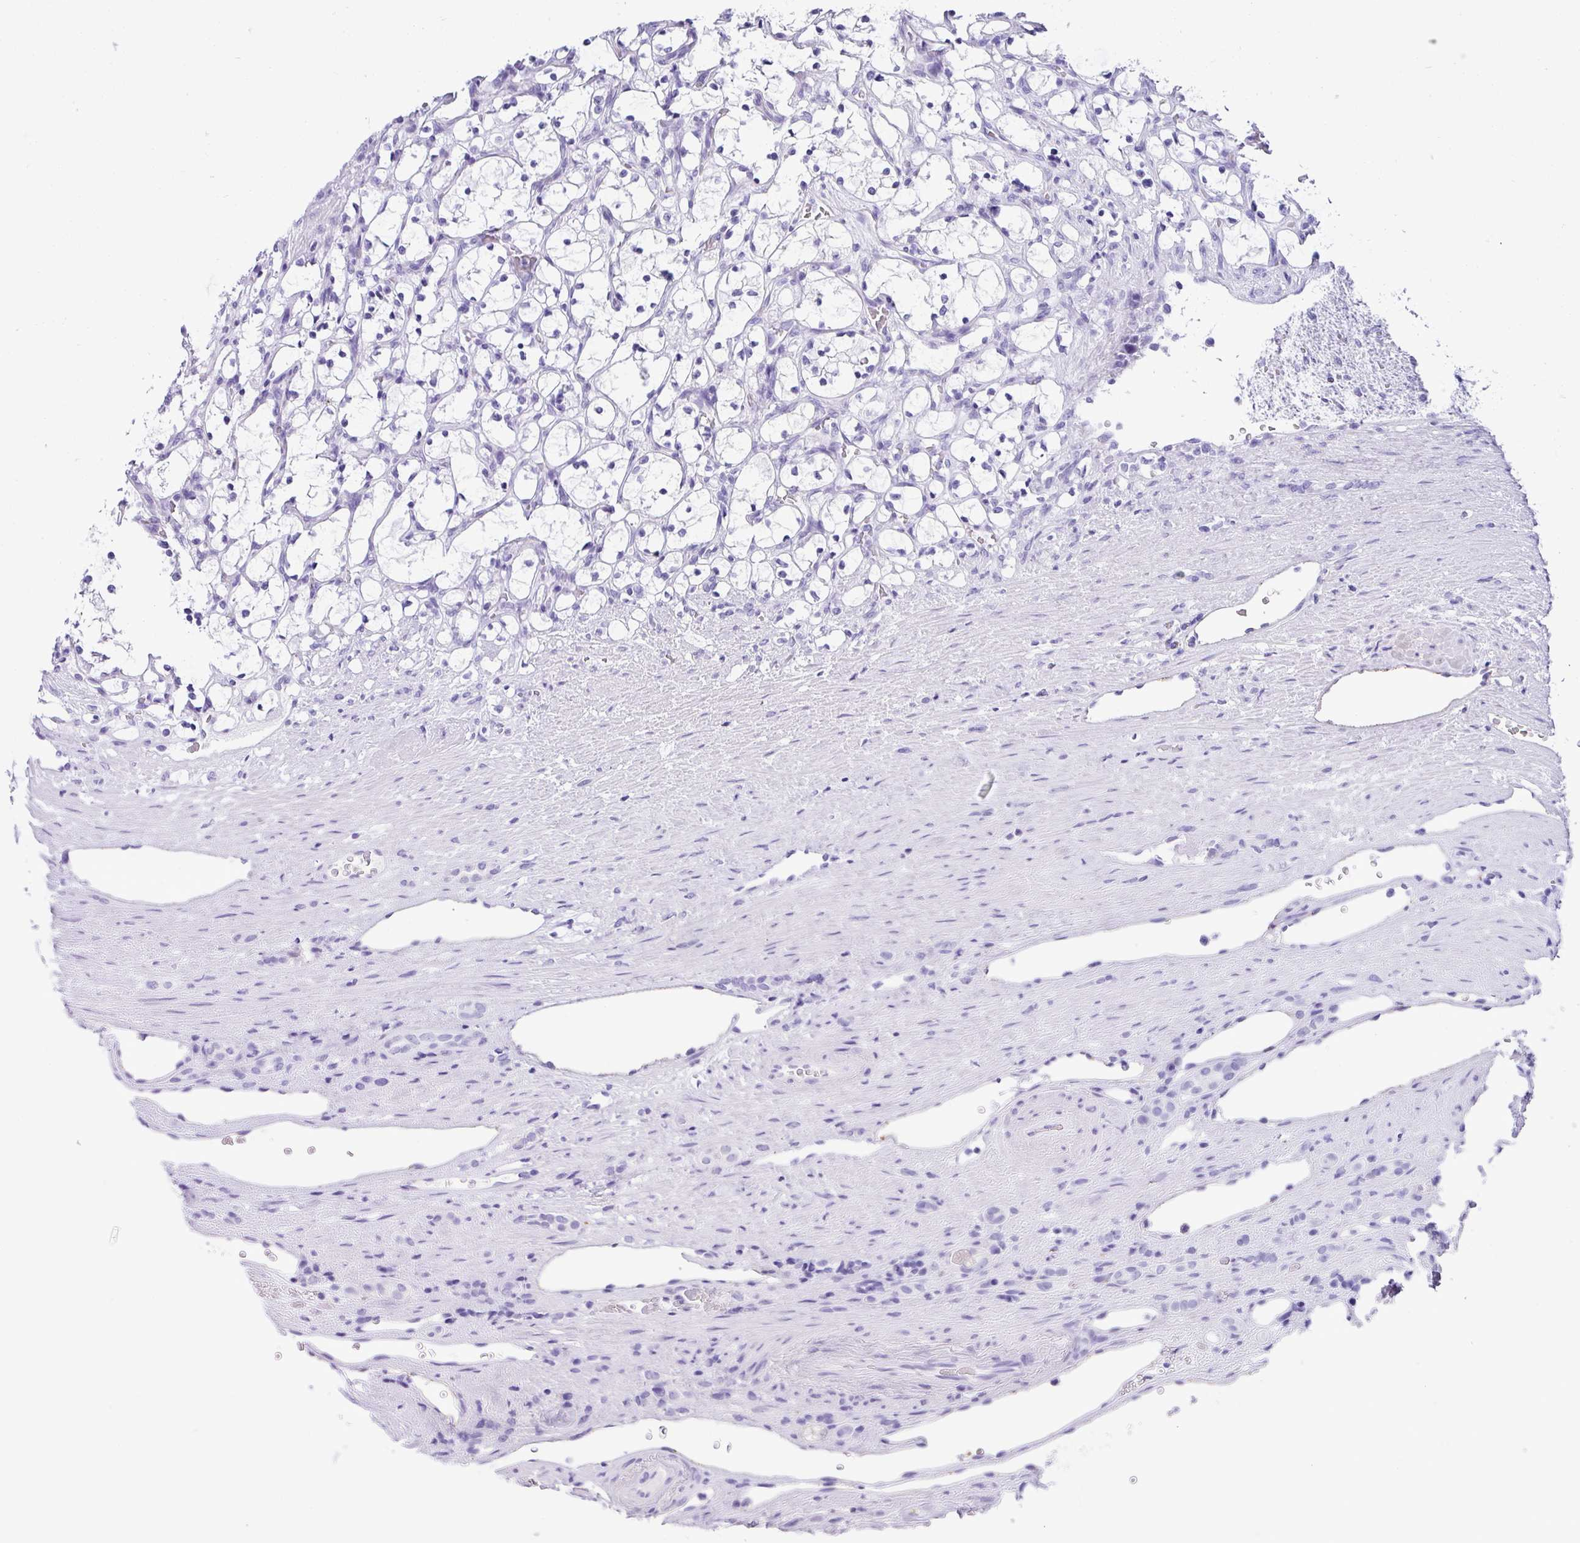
{"staining": {"intensity": "negative", "quantity": "none", "location": "none"}, "tissue": "renal cancer", "cell_type": "Tumor cells", "image_type": "cancer", "snomed": [{"axis": "morphology", "description": "Adenocarcinoma, NOS"}, {"axis": "topography", "description": "Kidney"}], "caption": "Image shows no significant protein staining in tumor cells of renal cancer. Brightfield microscopy of IHC stained with DAB (3,3'-diaminobenzidine) (brown) and hematoxylin (blue), captured at high magnification.", "gene": "ZG16", "patient": {"sex": "female", "age": 69}}